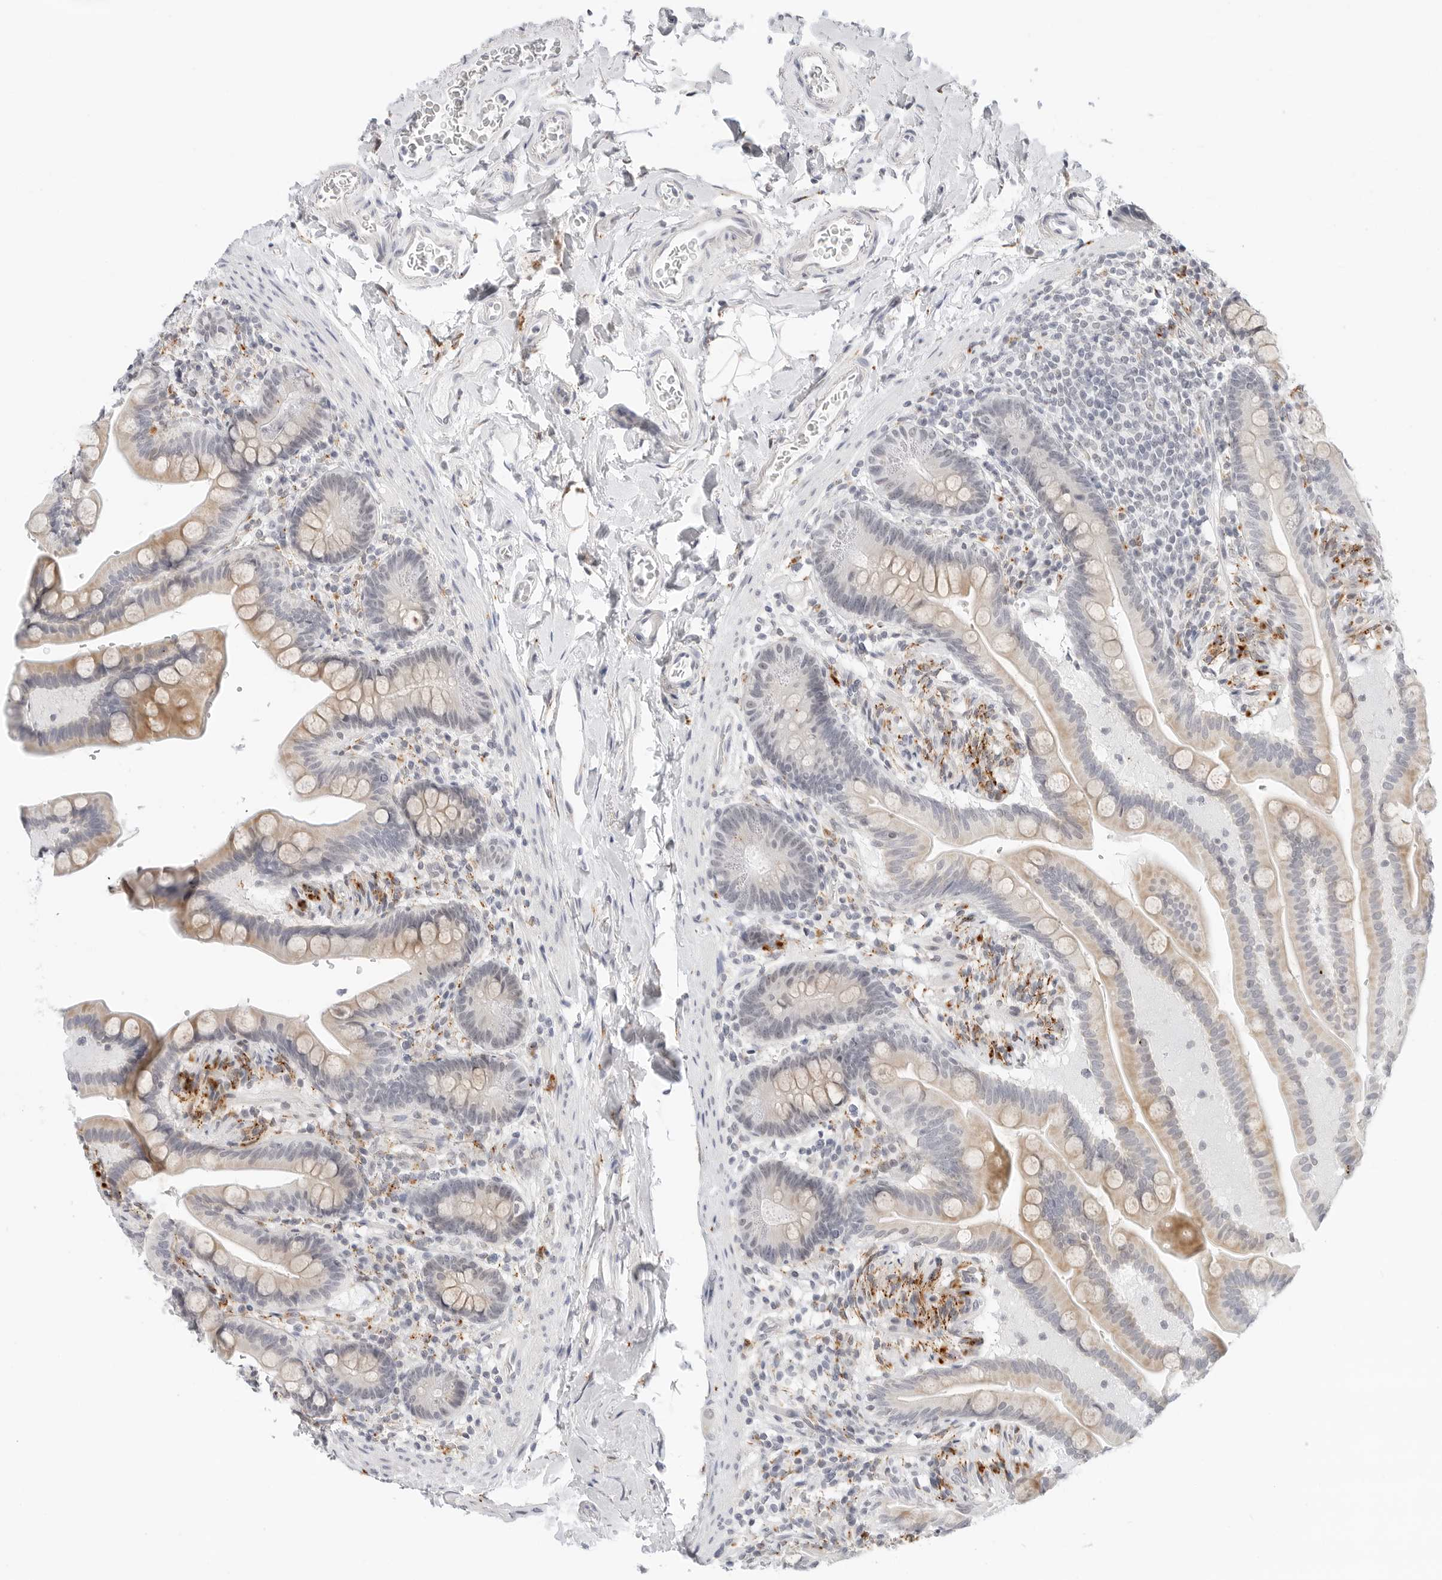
{"staining": {"intensity": "negative", "quantity": "none", "location": "none"}, "tissue": "colon", "cell_type": "Endothelial cells", "image_type": "normal", "snomed": [{"axis": "morphology", "description": "Normal tissue, NOS"}, {"axis": "topography", "description": "Smooth muscle"}, {"axis": "topography", "description": "Colon"}], "caption": "This histopathology image is of benign colon stained with immunohistochemistry (IHC) to label a protein in brown with the nuclei are counter-stained blue. There is no positivity in endothelial cells.", "gene": "TSEN2", "patient": {"sex": "male", "age": 73}}